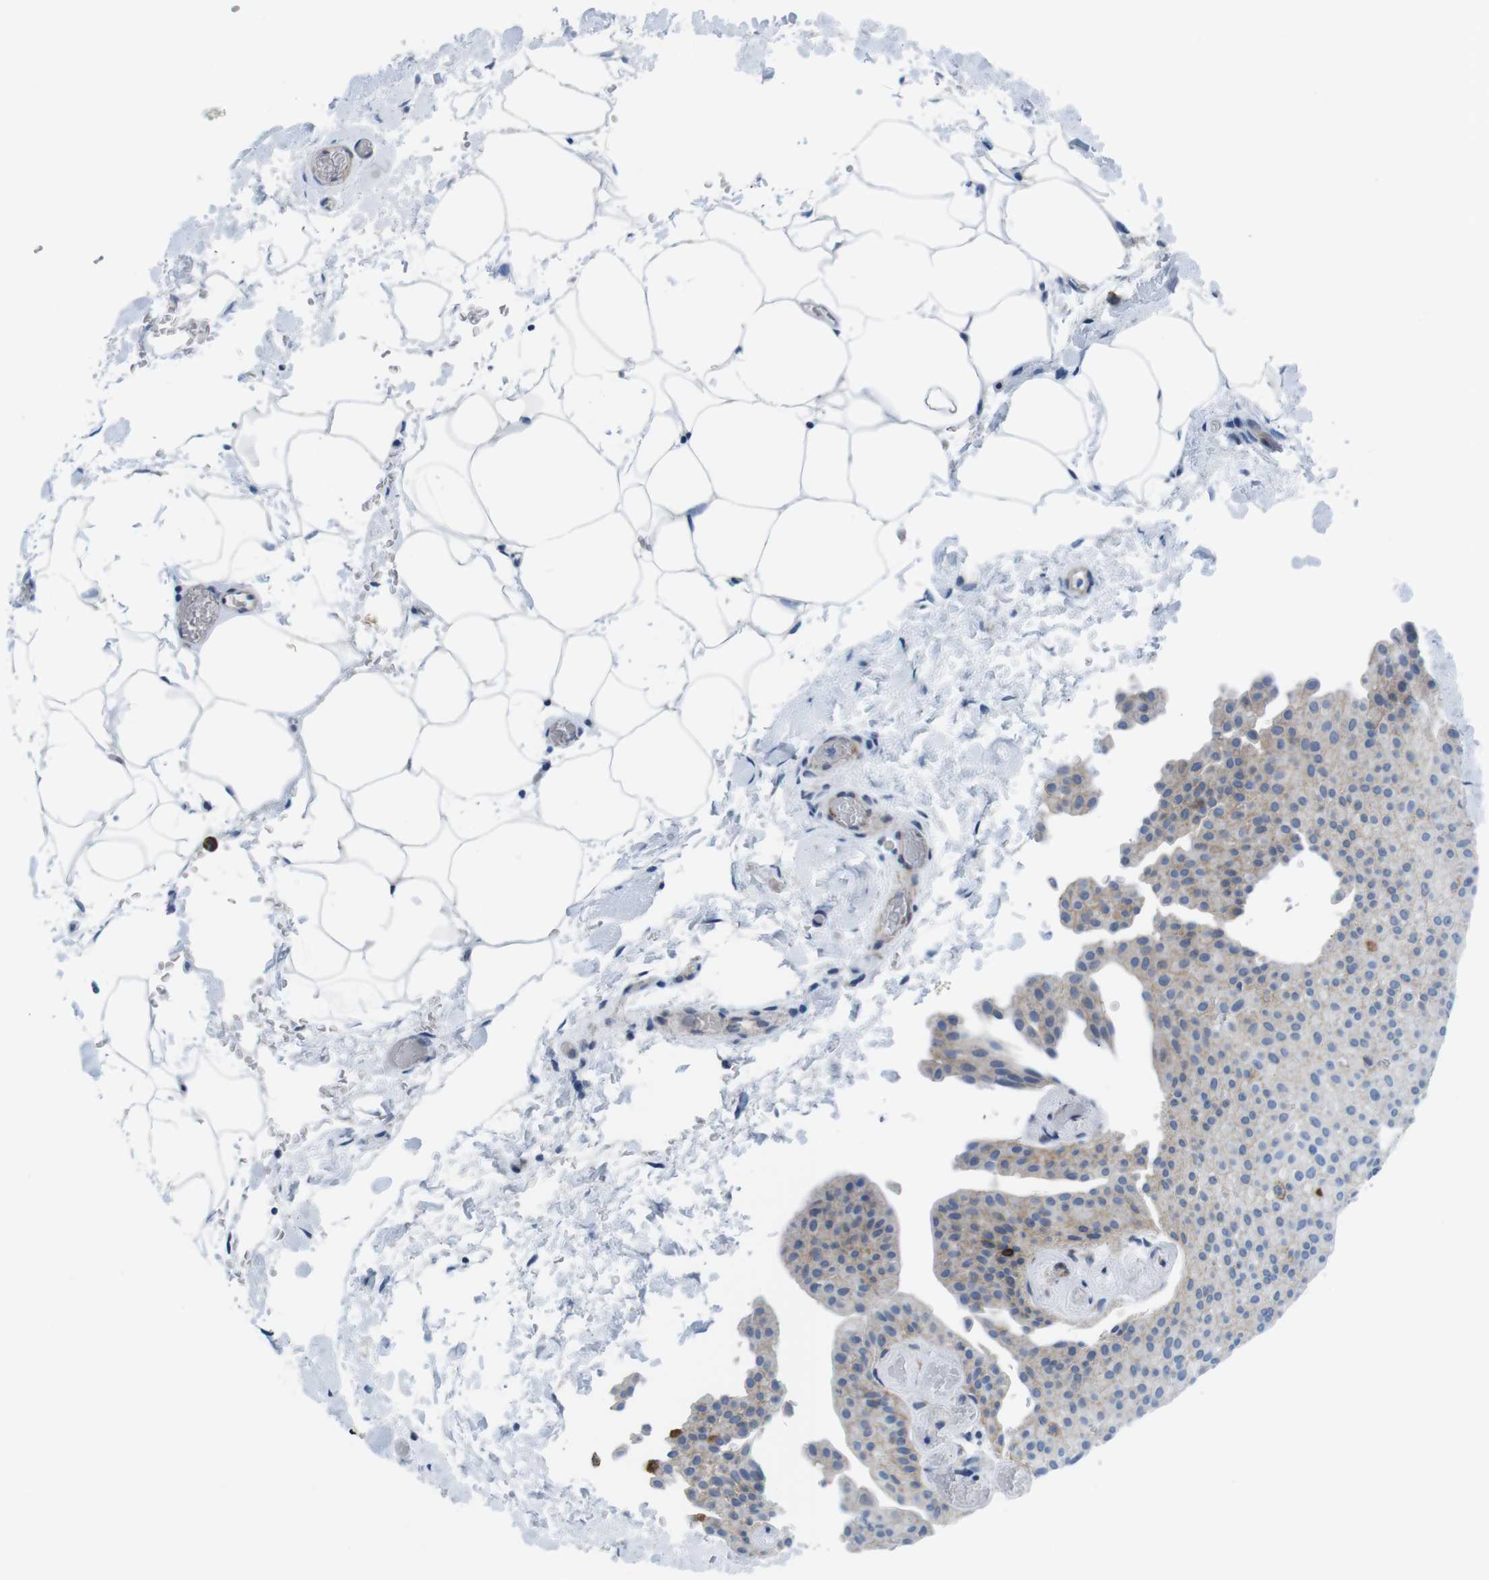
{"staining": {"intensity": "weak", "quantity": "25%-75%", "location": "cytoplasmic/membranous"}, "tissue": "urothelial cancer", "cell_type": "Tumor cells", "image_type": "cancer", "snomed": [{"axis": "morphology", "description": "Urothelial carcinoma, Low grade"}, {"axis": "topography", "description": "Urinary bladder"}], "caption": "This photomicrograph displays IHC staining of human low-grade urothelial carcinoma, with low weak cytoplasmic/membranous positivity in approximately 25%-75% of tumor cells.", "gene": "MUC2", "patient": {"sex": "female", "age": 60}}